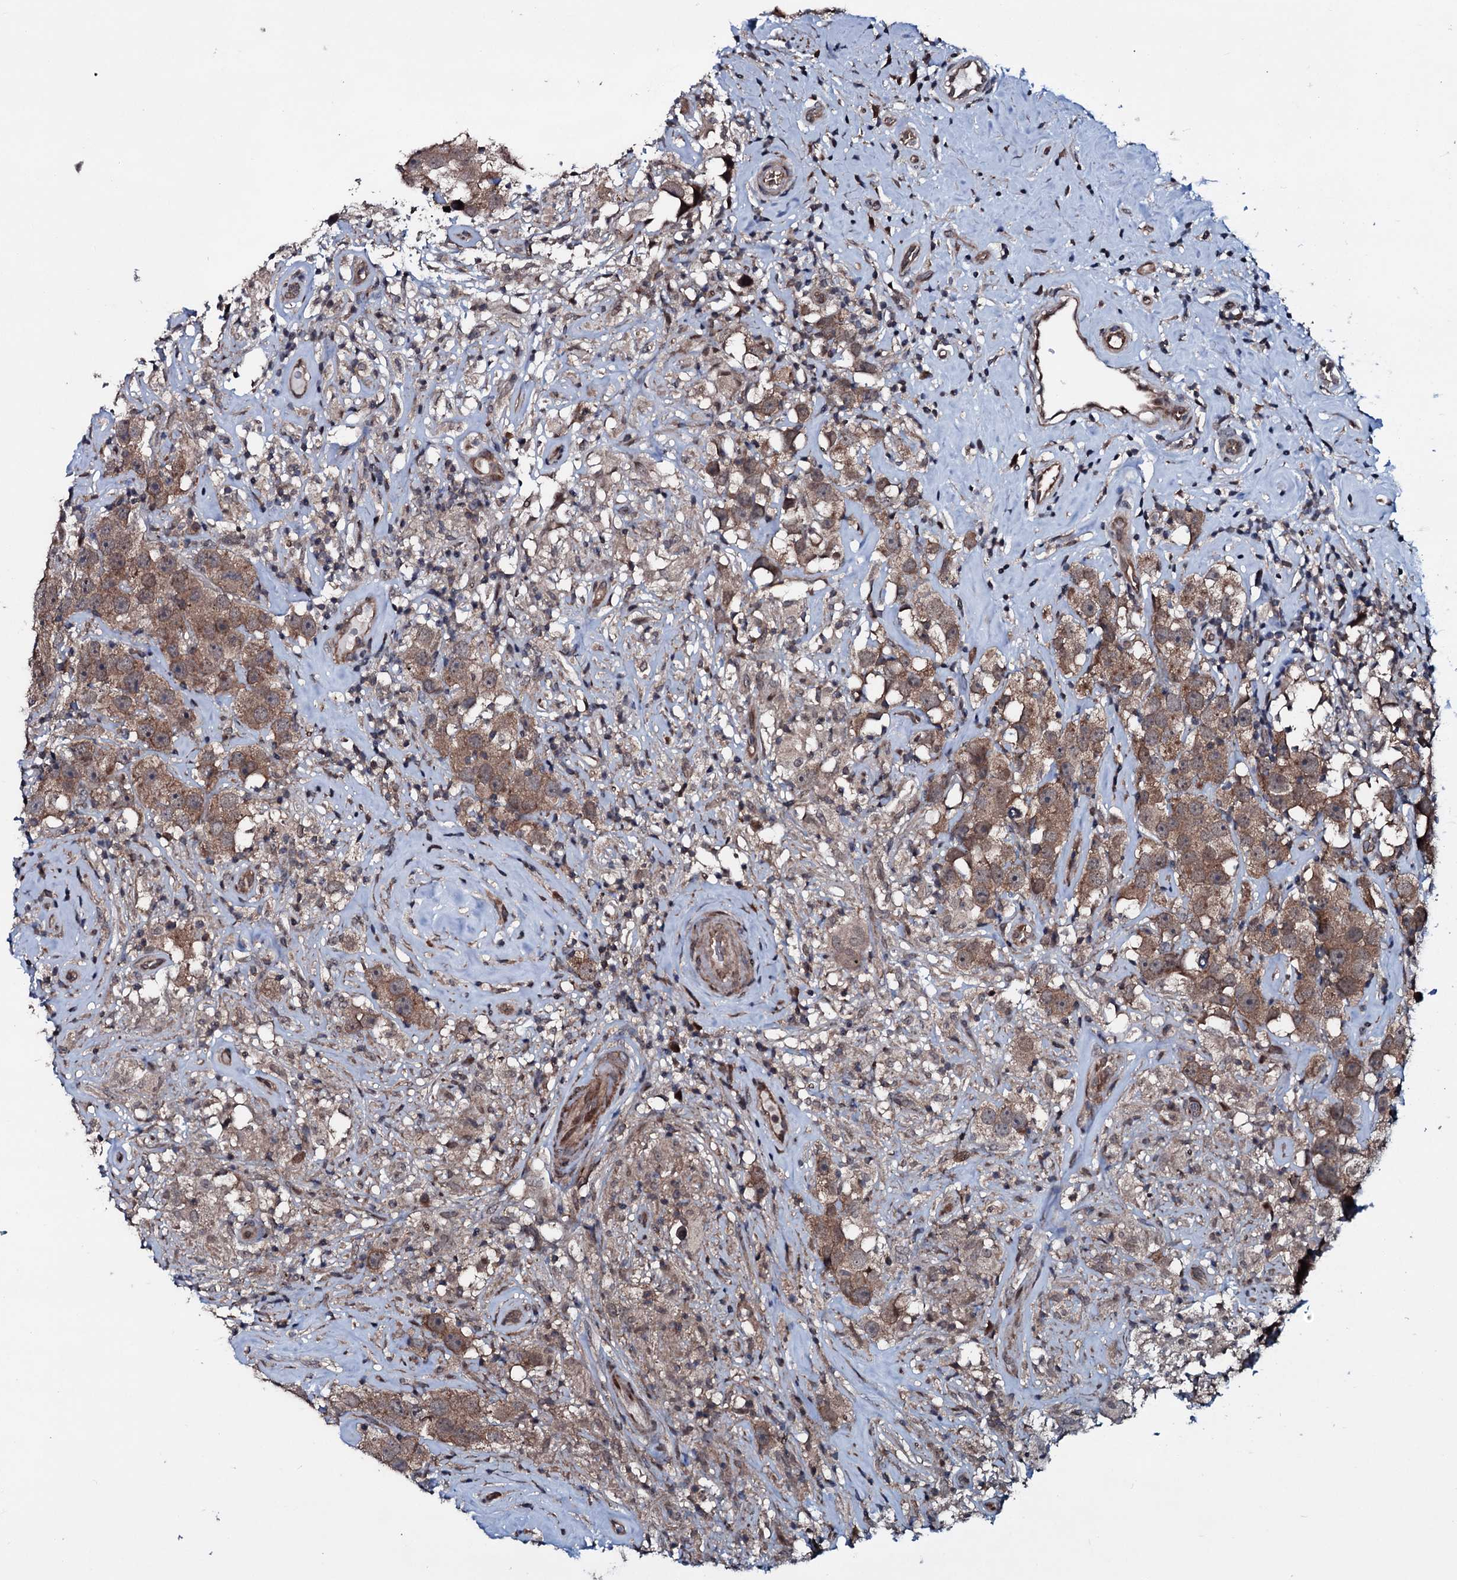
{"staining": {"intensity": "moderate", "quantity": ">75%", "location": "cytoplasmic/membranous"}, "tissue": "testis cancer", "cell_type": "Tumor cells", "image_type": "cancer", "snomed": [{"axis": "morphology", "description": "Seminoma, NOS"}, {"axis": "topography", "description": "Testis"}], "caption": "About >75% of tumor cells in human testis cancer (seminoma) exhibit moderate cytoplasmic/membranous protein staining as visualized by brown immunohistochemical staining.", "gene": "OGFOD2", "patient": {"sex": "male", "age": 49}}